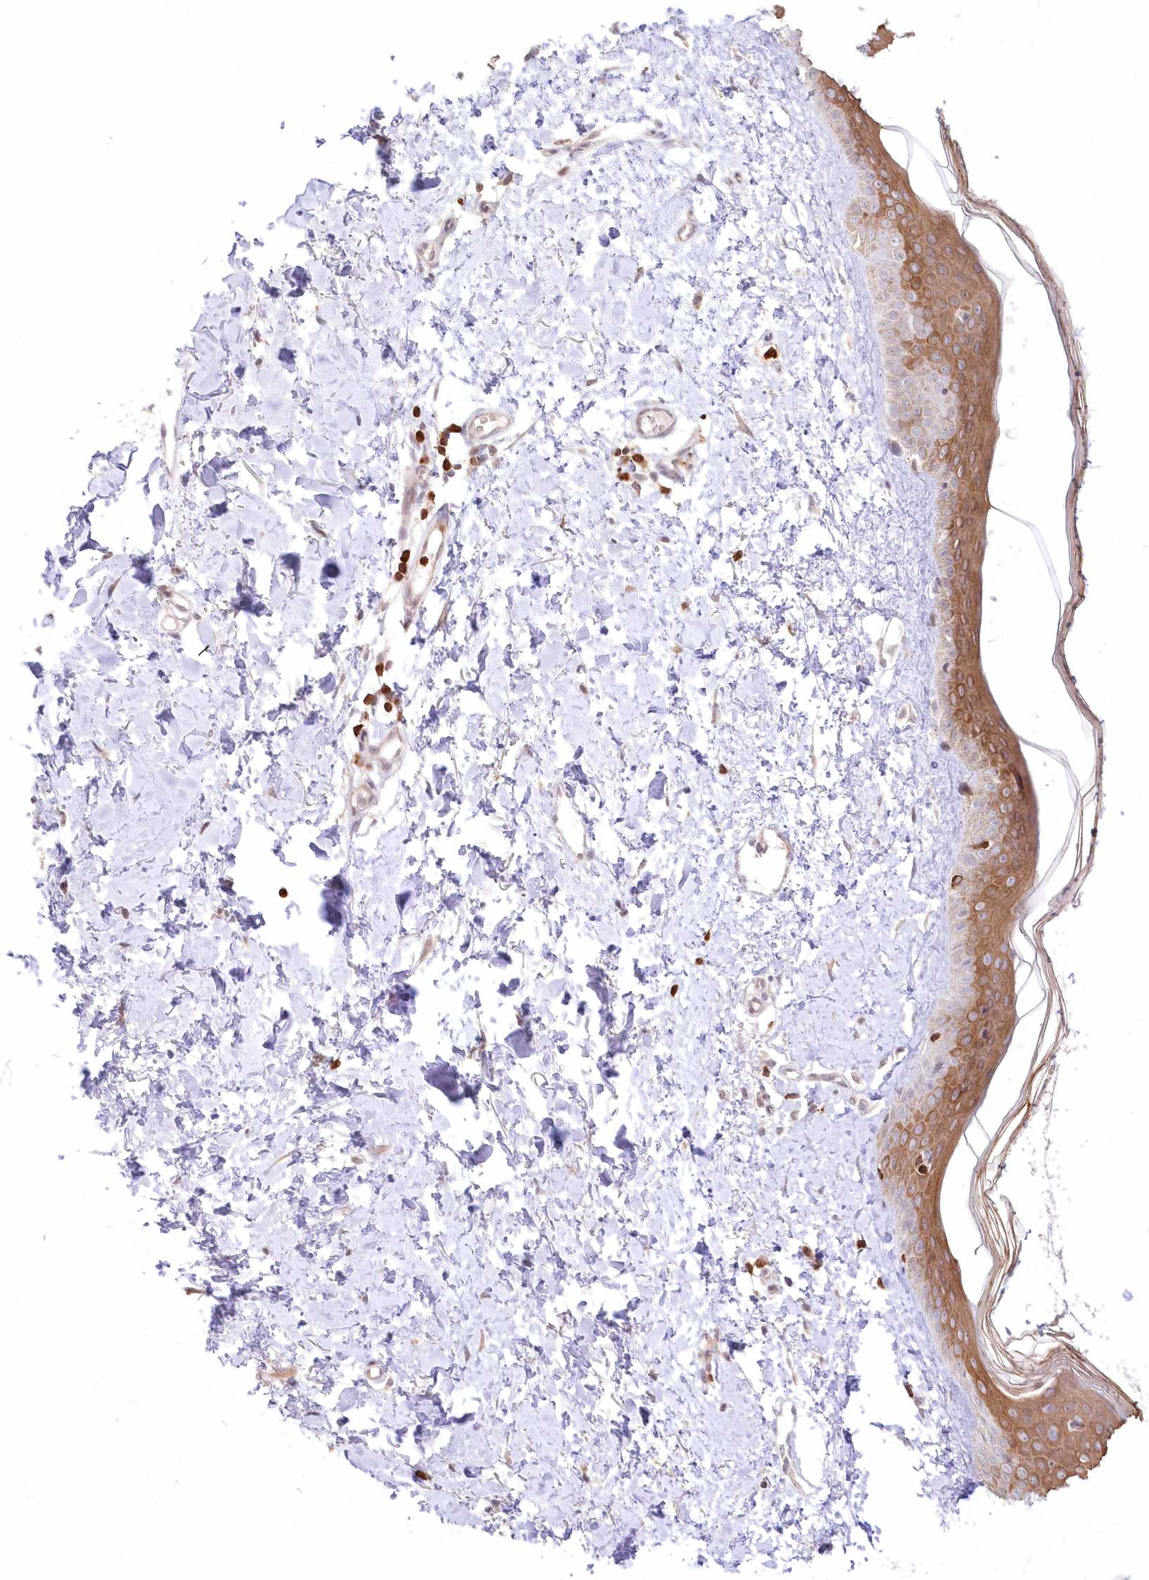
{"staining": {"intensity": "weak", "quantity": ">75%", "location": "cytoplasmic/membranous"}, "tissue": "skin", "cell_type": "Fibroblasts", "image_type": "normal", "snomed": [{"axis": "morphology", "description": "Normal tissue, NOS"}, {"axis": "topography", "description": "Skin"}], "caption": "Weak cytoplasmic/membranous protein staining is seen in about >75% of fibroblasts in skin. Using DAB (brown) and hematoxylin (blue) stains, captured at high magnification using brightfield microscopy.", "gene": "MTMR3", "patient": {"sex": "female", "age": 58}}